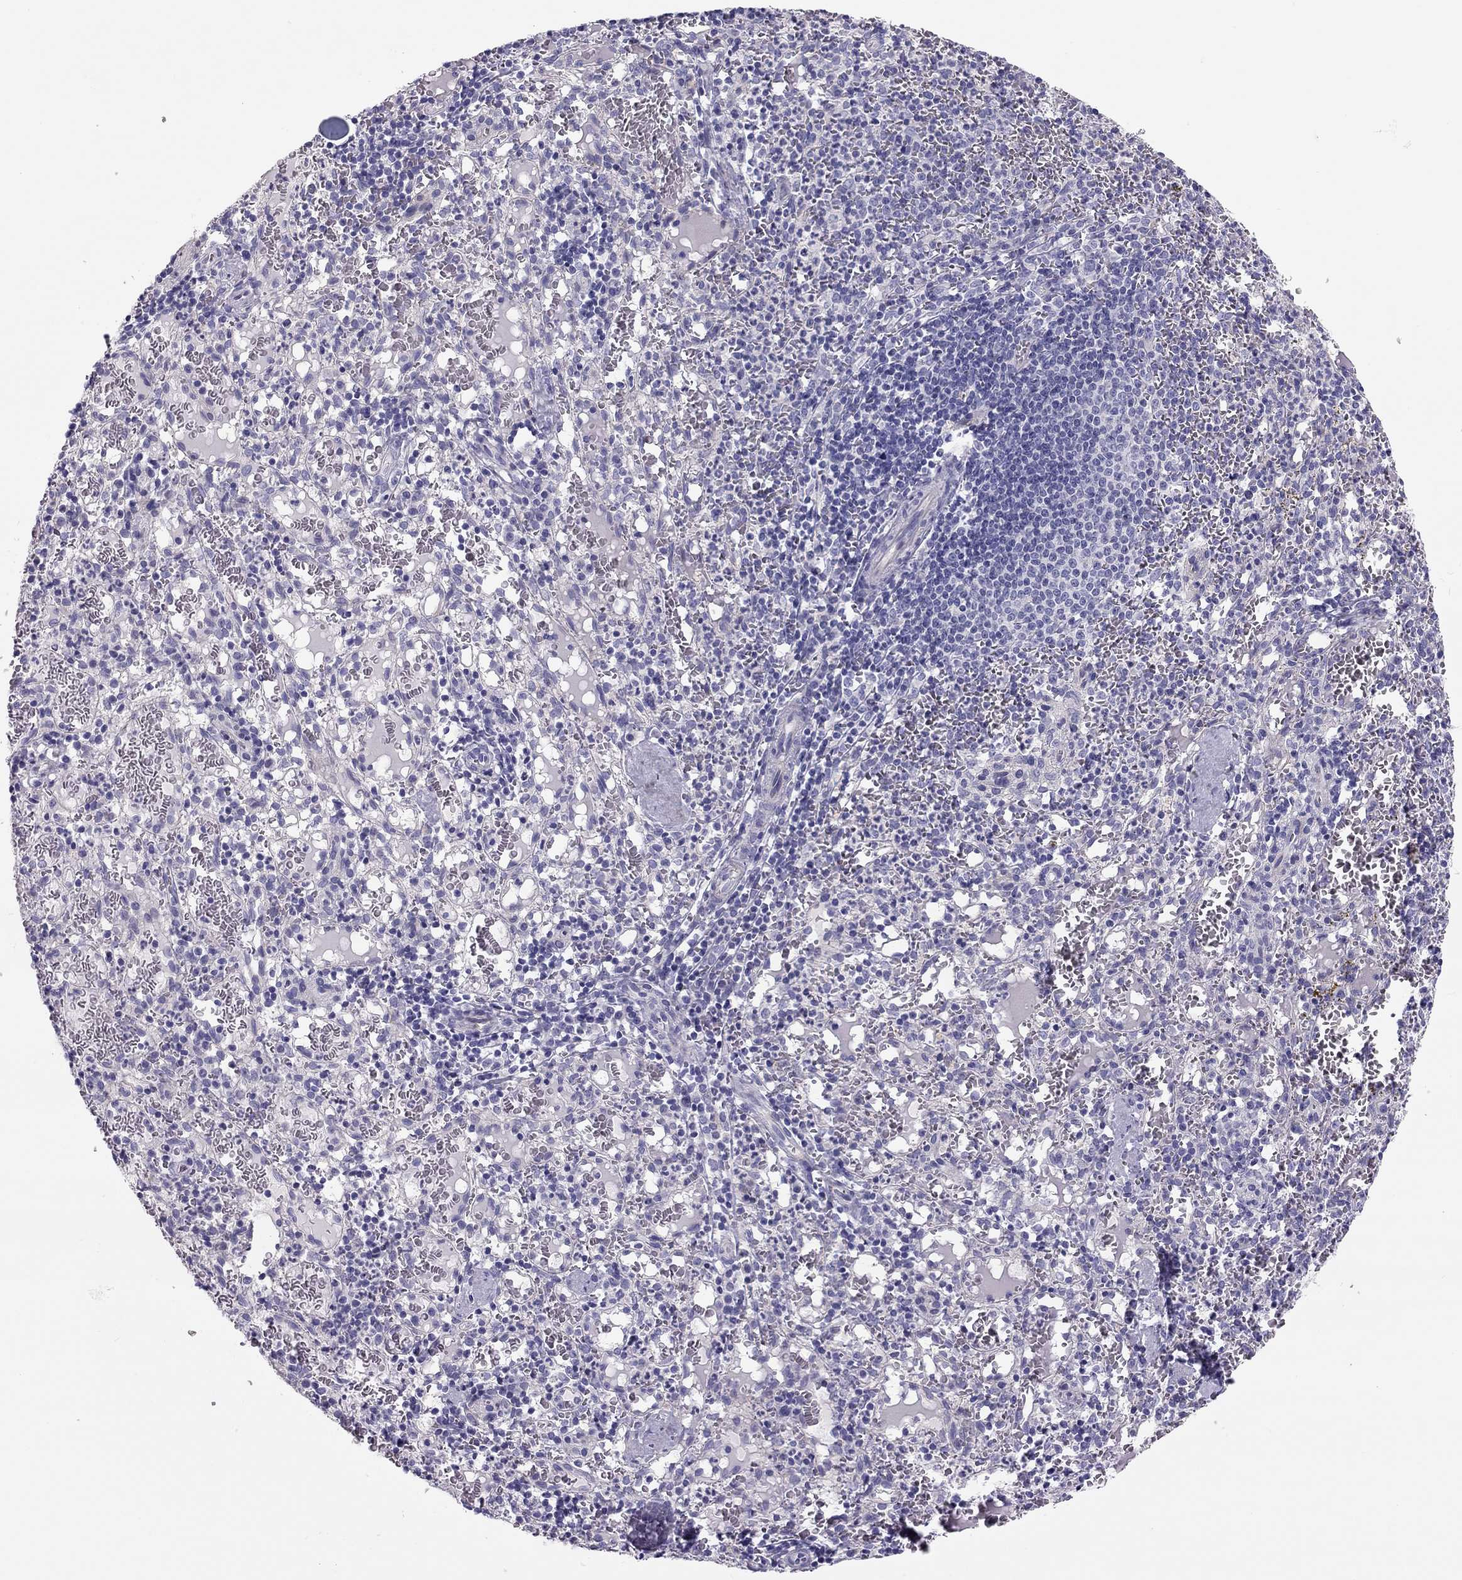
{"staining": {"intensity": "negative", "quantity": "none", "location": "none"}, "tissue": "spleen", "cell_type": "Cells in red pulp", "image_type": "normal", "snomed": [{"axis": "morphology", "description": "Normal tissue, NOS"}, {"axis": "topography", "description": "Spleen"}], "caption": "A histopathology image of spleen stained for a protein reveals no brown staining in cells in red pulp. Nuclei are stained in blue.", "gene": "SCARB1", "patient": {"sex": "male", "age": 11}}